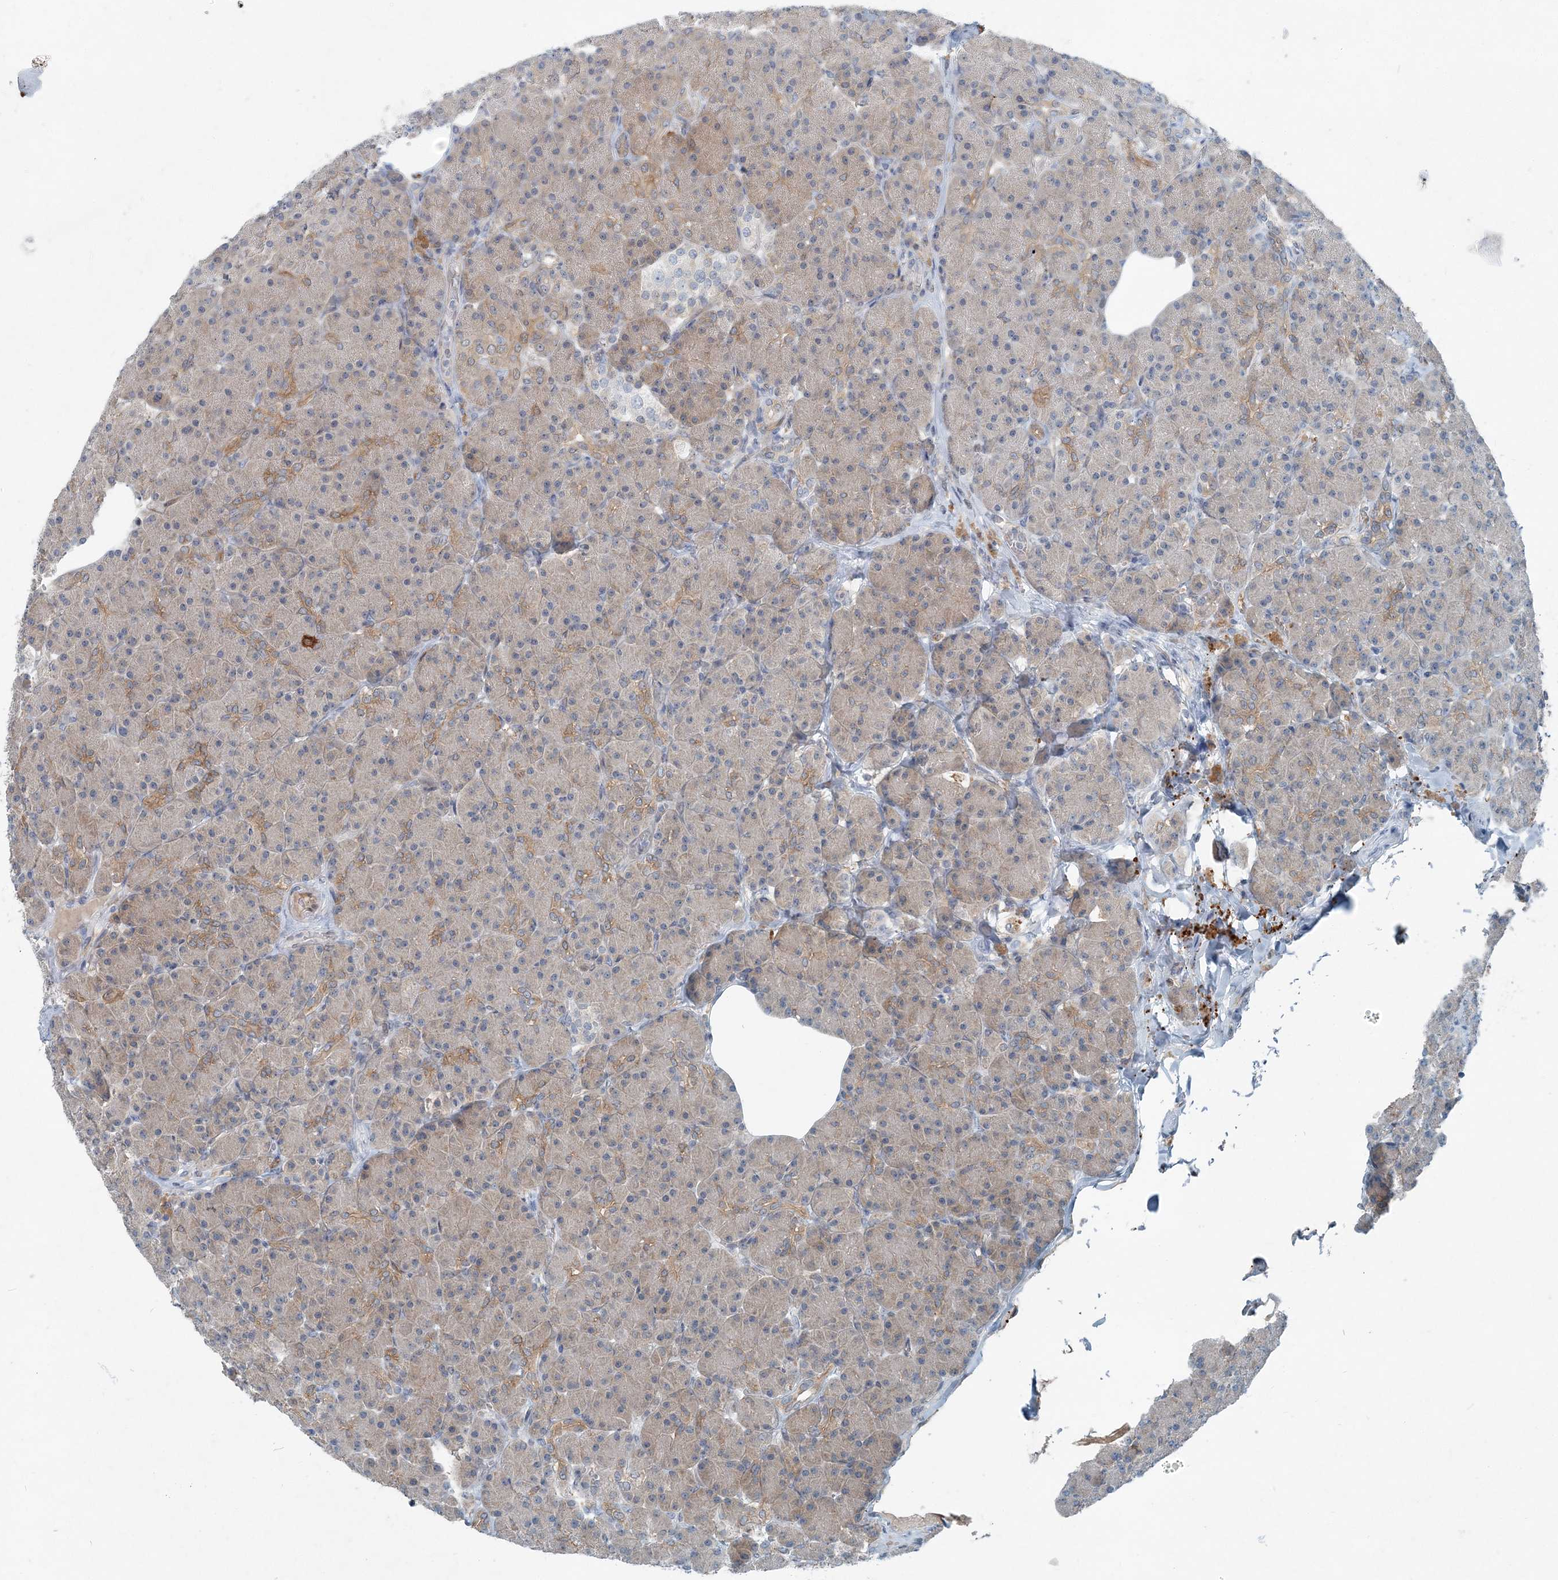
{"staining": {"intensity": "moderate", "quantity": "25%-75%", "location": "cytoplasmic/membranous"}, "tissue": "pancreas", "cell_type": "Exocrine glandular cells", "image_type": "normal", "snomed": [{"axis": "morphology", "description": "Normal tissue, NOS"}, {"axis": "topography", "description": "Pancreas"}], "caption": "Moderate cytoplasmic/membranous positivity for a protein is appreciated in approximately 25%-75% of exocrine glandular cells of unremarkable pancreas using immunohistochemistry.", "gene": "ARMH1", "patient": {"sex": "female", "age": 43}}